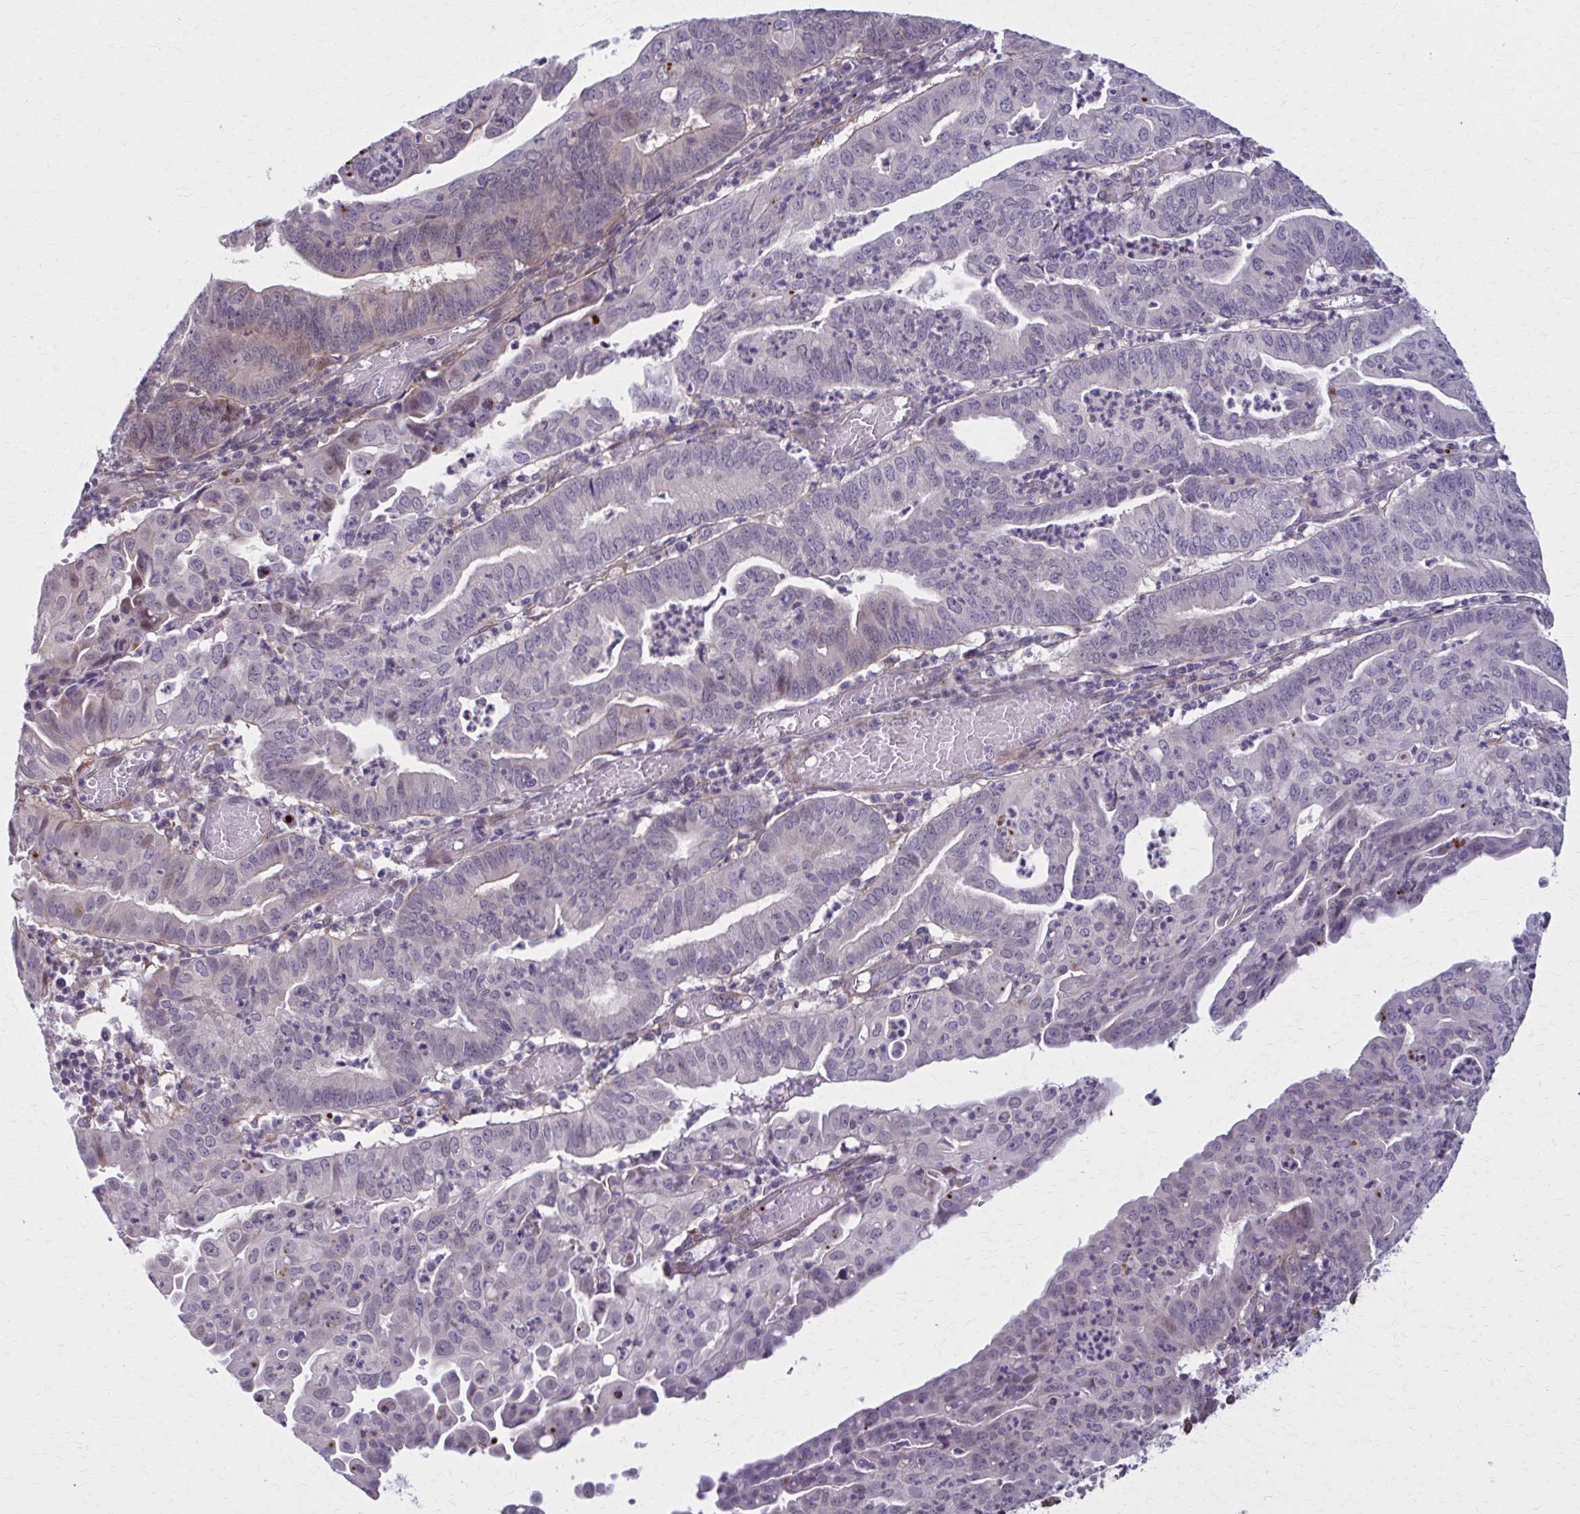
{"staining": {"intensity": "negative", "quantity": "none", "location": "none"}, "tissue": "endometrial cancer", "cell_type": "Tumor cells", "image_type": "cancer", "snomed": [{"axis": "morphology", "description": "Adenocarcinoma, NOS"}, {"axis": "topography", "description": "Endometrium"}], "caption": "High magnification brightfield microscopy of adenocarcinoma (endometrial) stained with DAB (3,3'-diaminobenzidine) (brown) and counterstained with hematoxylin (blue): tumor cells show no significant staining.", "gene": "NUMBL", "patient": {"sex": "female", "age": 60}}